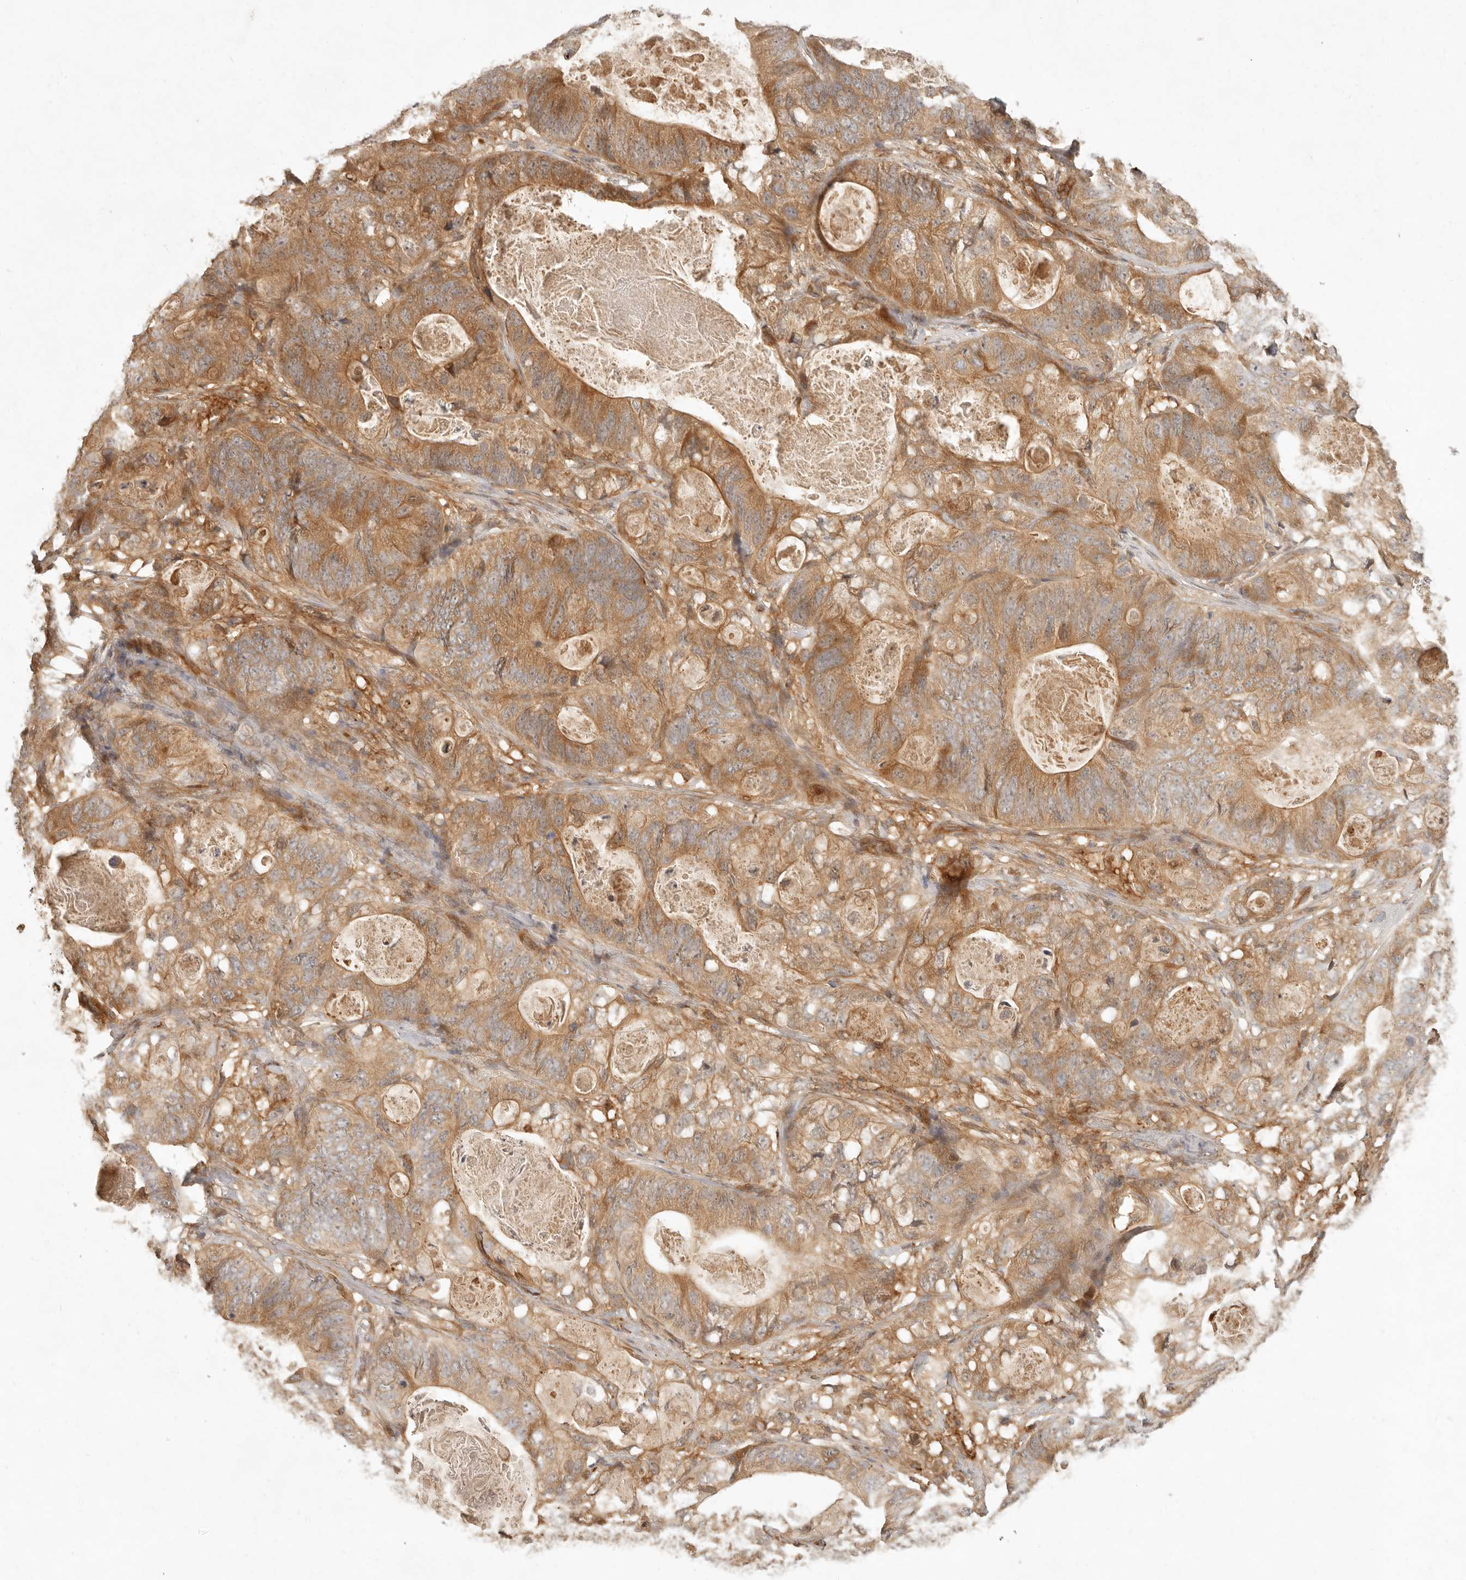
{"staining": {"intensity": "moderate", "quantity": ">75%", "location": "cytoplasmic/membranous"}, "tissue": "stomach cancer", "cell_type": "Tumor cells", "image_type": "cancer", "snomed": [{"axis": "morphology", "description": "Normal tissue, NOS"}, {"axis": "morphology", "description": "Adenocarcinoma, NOS"}, {"axis": "topography", "description": "Stomach"}], "caption": "Stomach cancer (adenocarcinoma) stained with DAB (3,3'-diaminobenzidine) IHC reveals medium levels of moderate cytoplasmic/membranous staining in about >75% of tumor cells.", "gene": "ANKRD61", "patient": {"sex": "female", "age": 89}}